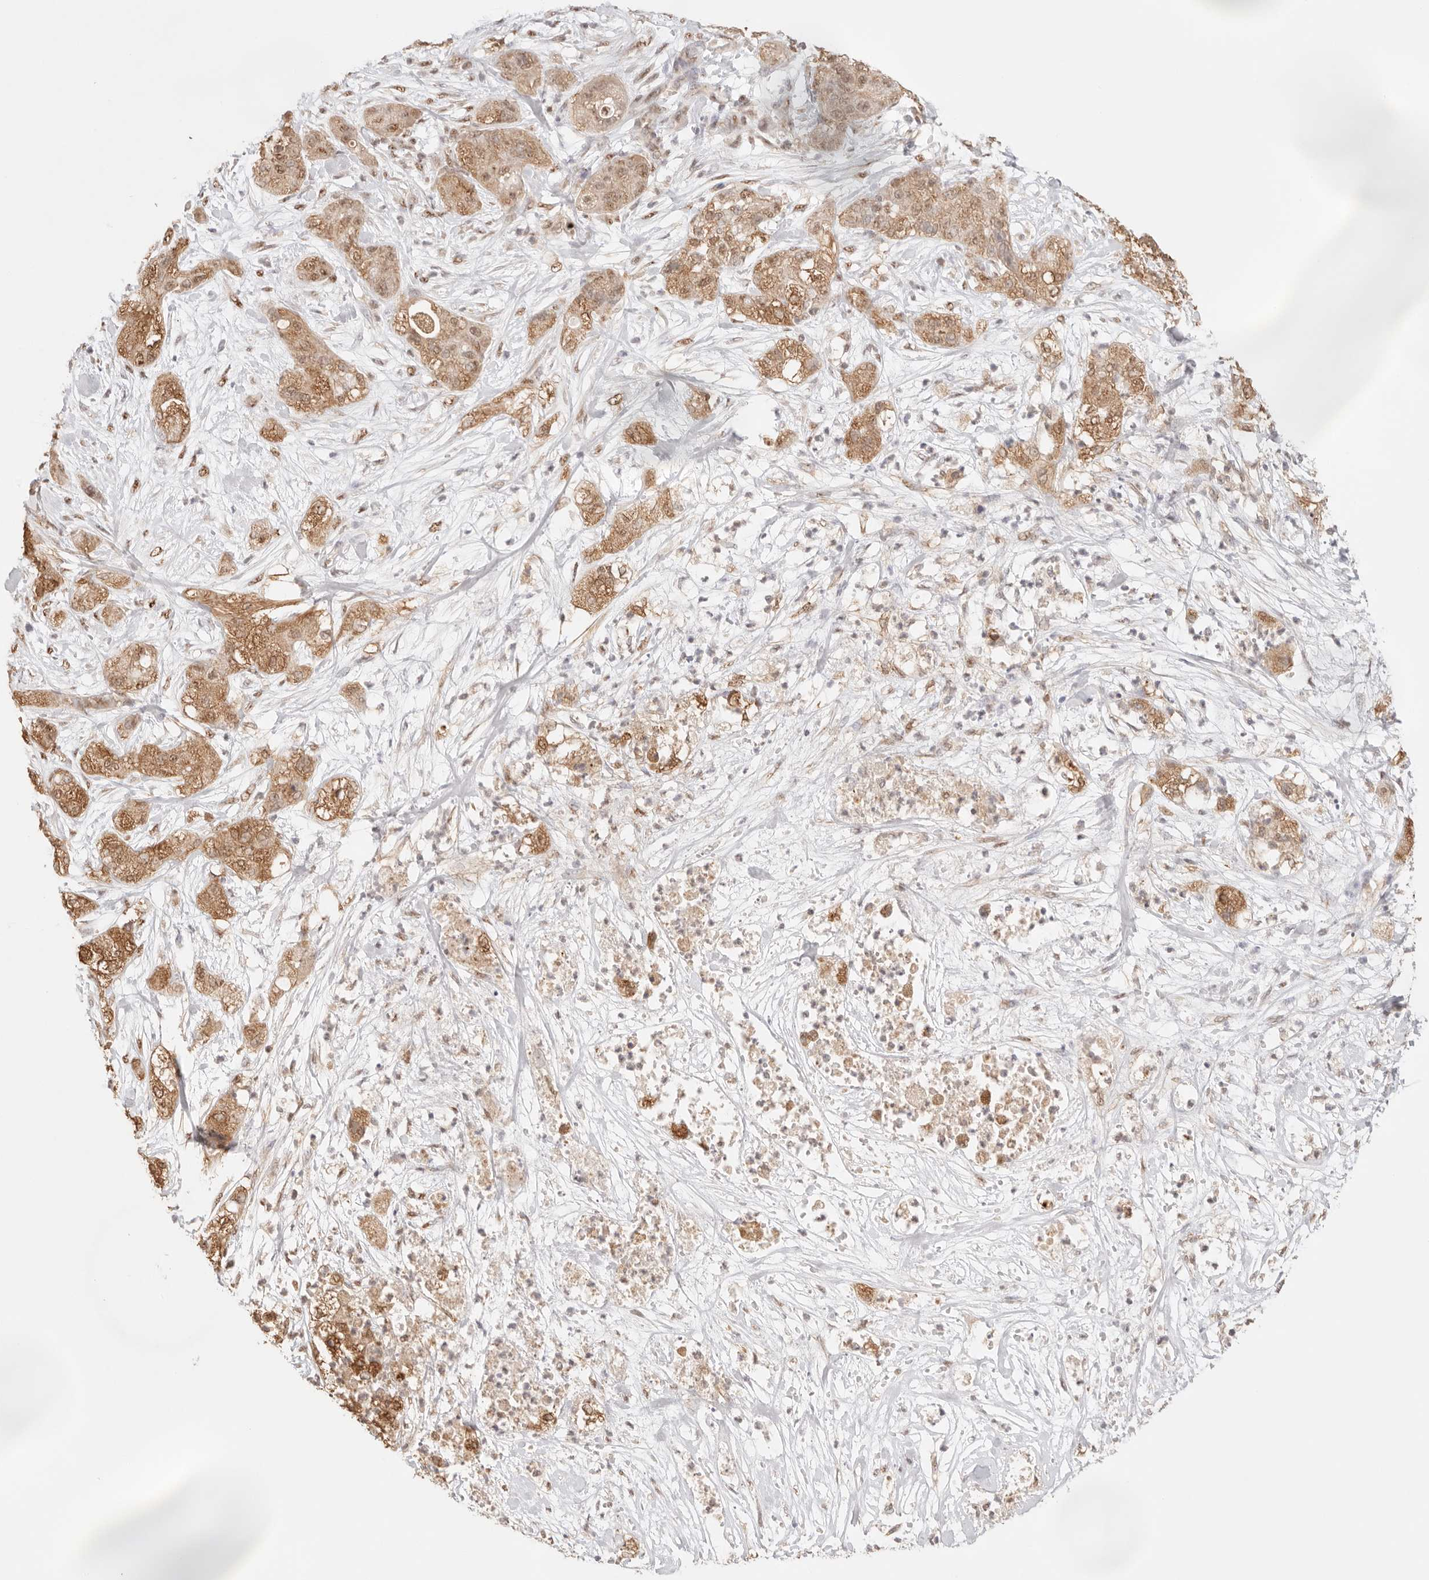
{"staining": {"intensity": "moderate", "quantity": ">75%", "location": "cytoplasmic/membranous,nuclear"}, "tissue": "pancreatic cancer", "cell_type": "Tumor cells", "image_type": "cancer", "snomed": [{"axis": "morphology", "description": "Adenocarcinoma, NOS"}, {"axis": "topography", "description": "Pancreas"}], "caption": "The photomicrograph shows a brown stain indicating the presence of a protein in the cytoplasmic/membranous and nuclear of tumor cells in adenocarcinoma (pancreatic).", "gene": "IL1R2", "patient": {"sex": "female", "age": 78}}